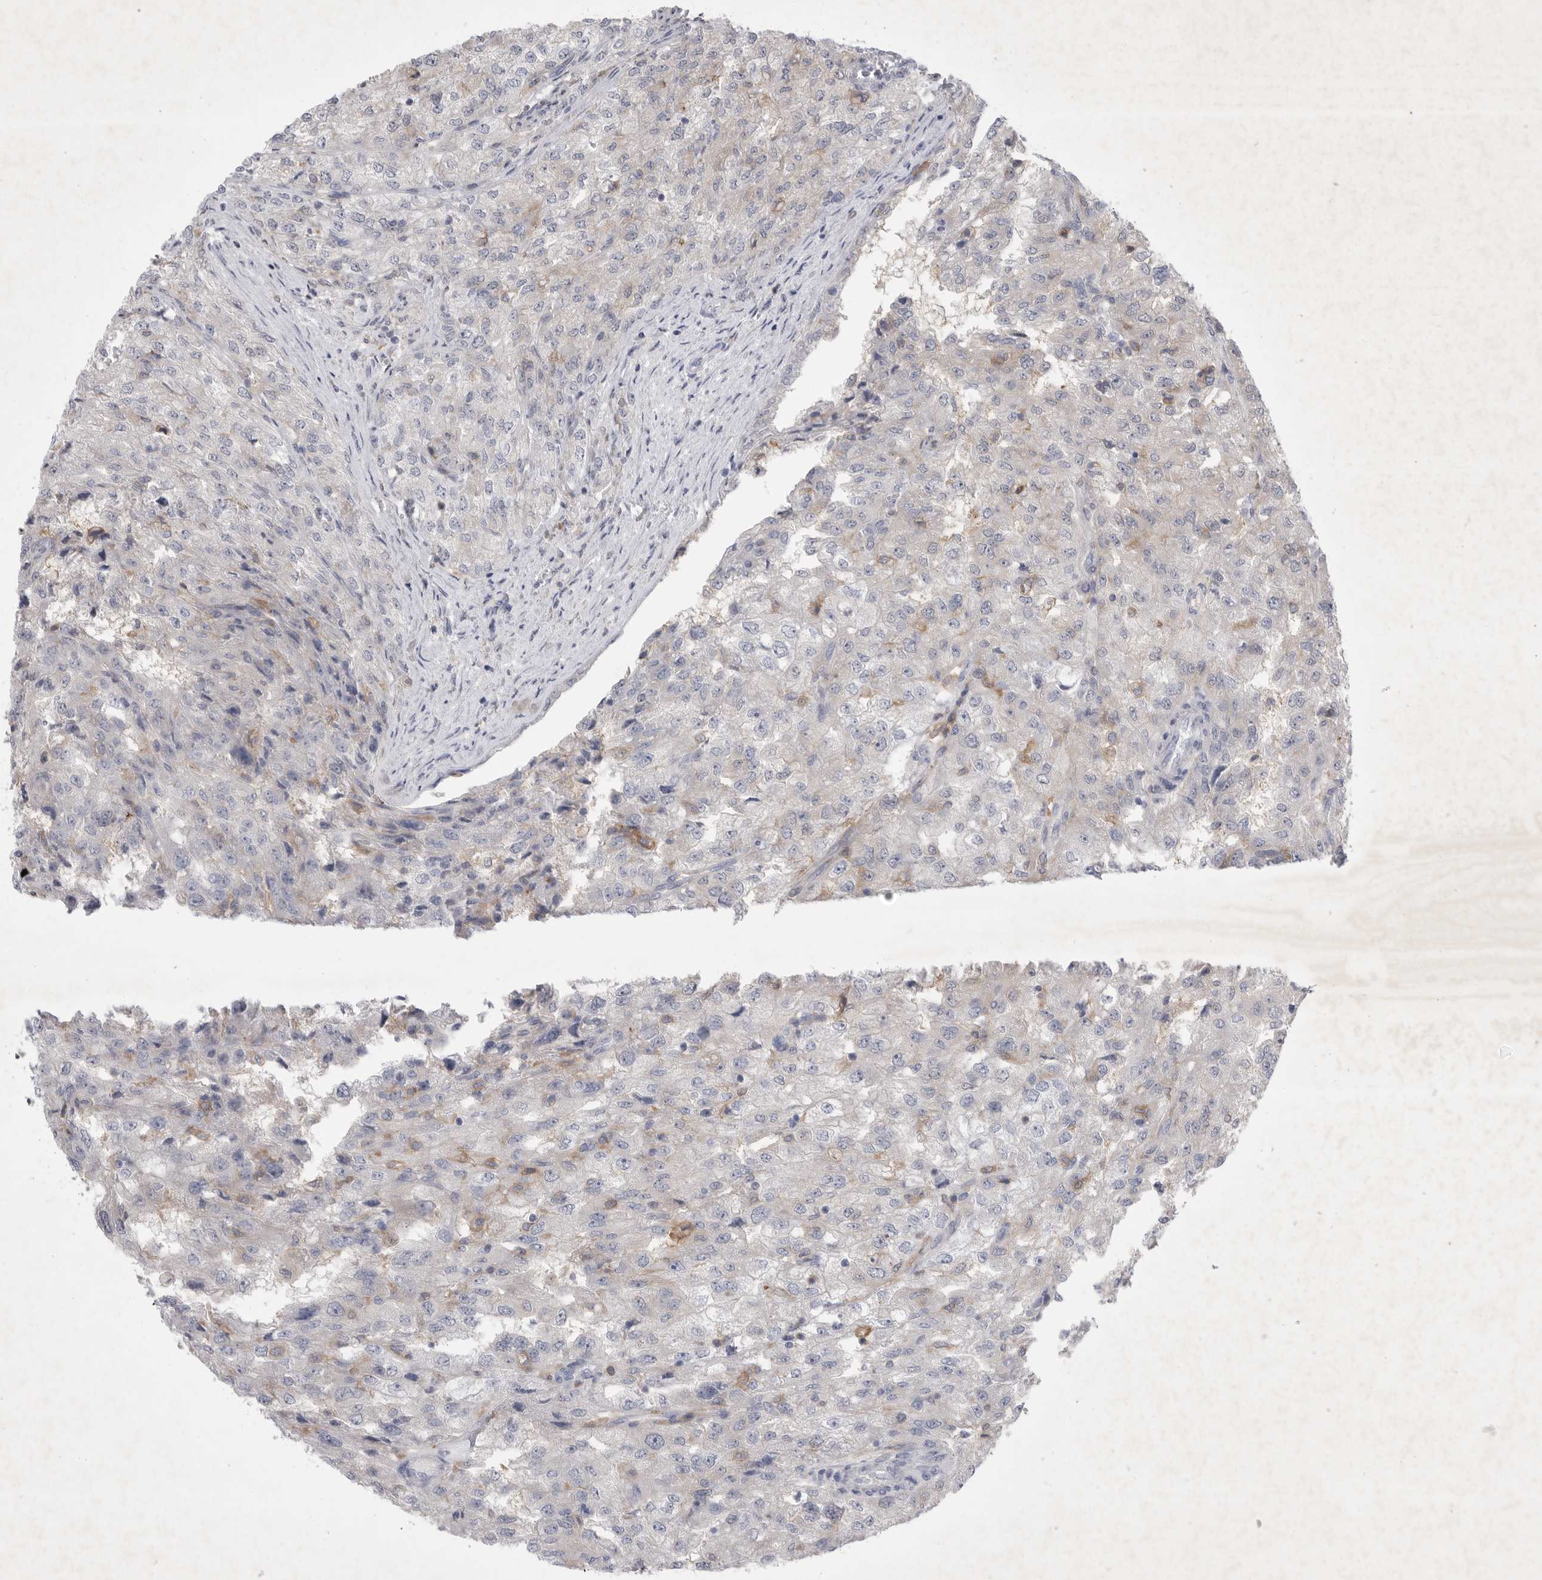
{"staining": {"intensity": "negative", "quantity": "none", "location": "none"}, "tissue": "renal cancer", "cell_type": "Tumor cells", "image_type": "cancer", "snomed": [{"axis": "morphology", "description": "Adenocarcinoma, NOS"}, {"axis": "topography", "description": "Kidney"}], "caption": "Tumor cells show no significant expression in renal cancer.", "gene": "SIGLEC10", "patient": {"sex": "female", "age": 54}}